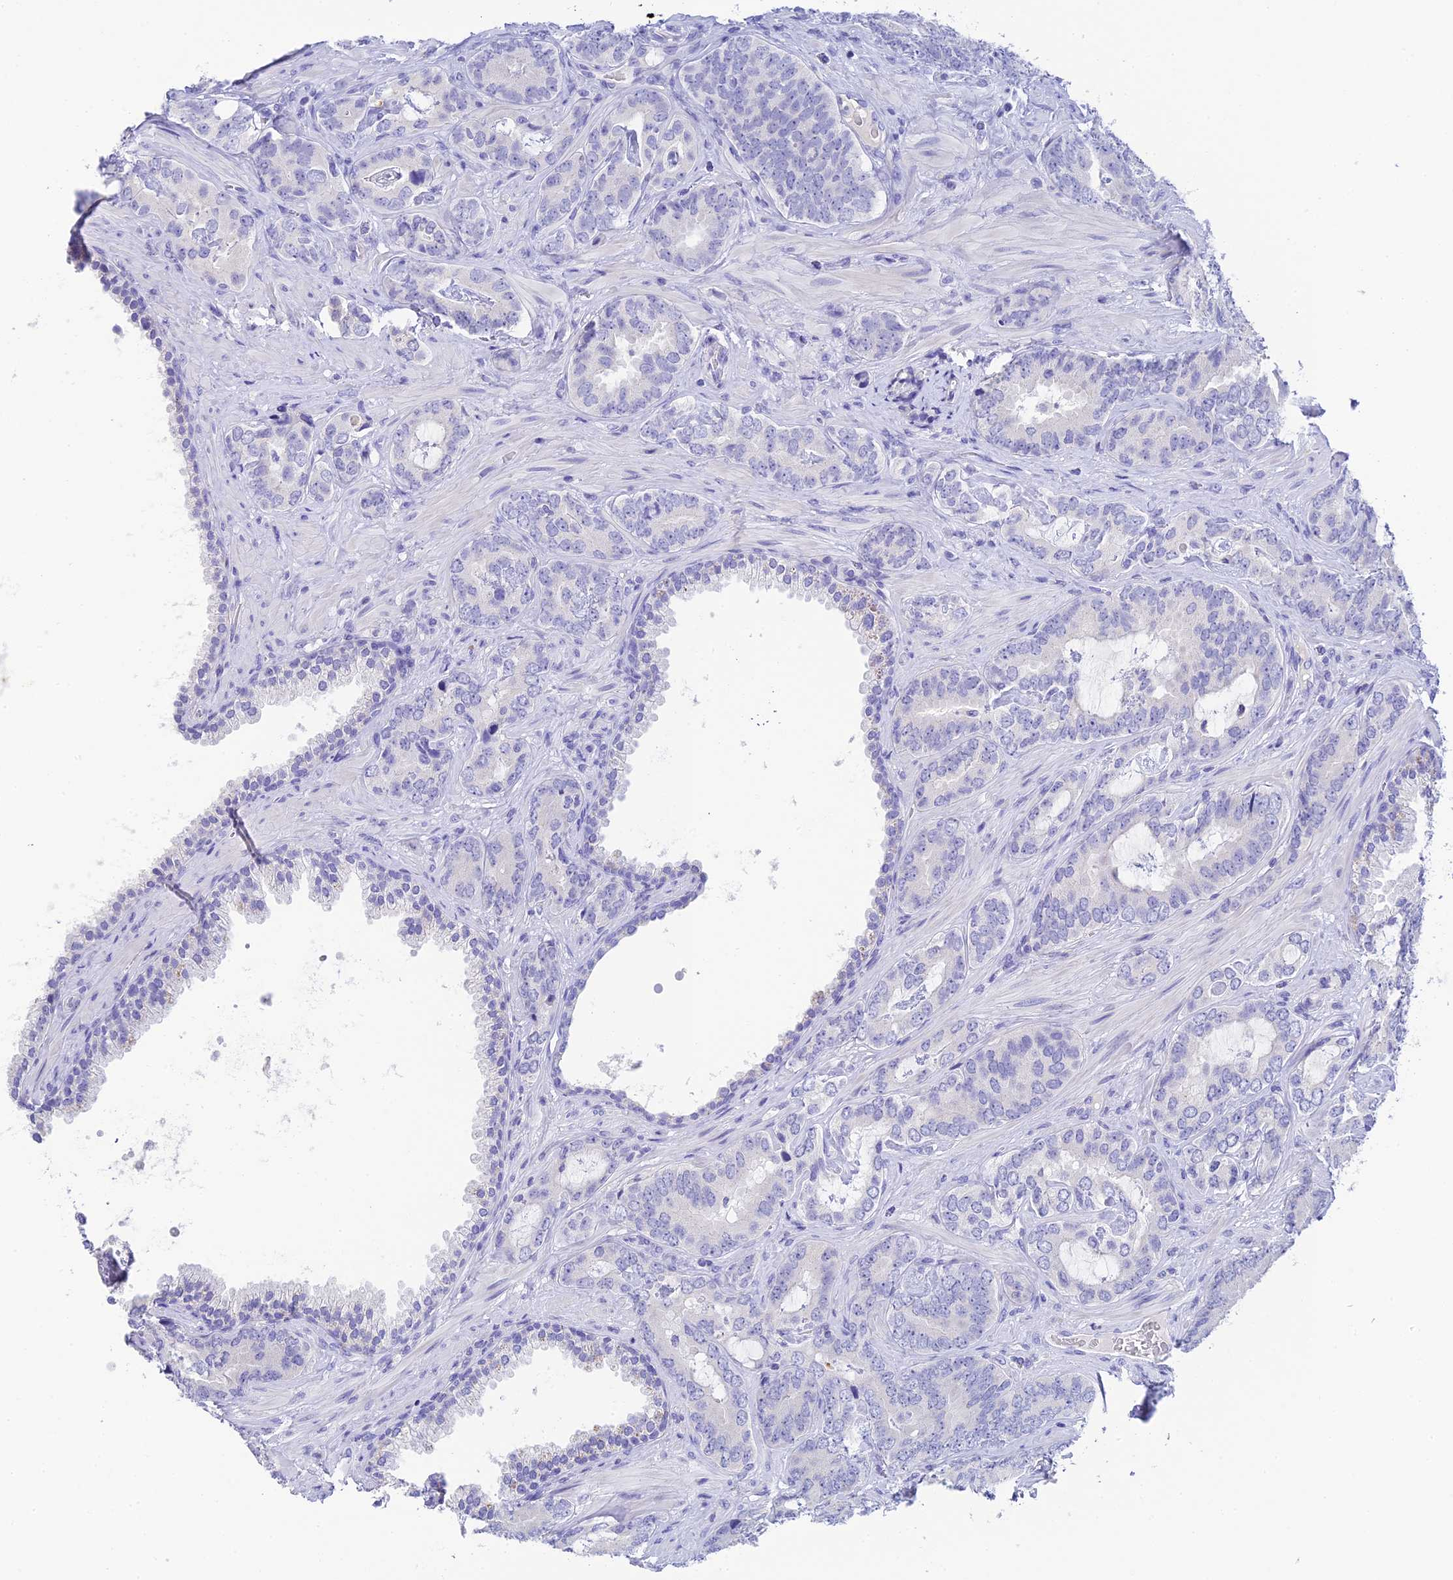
{"staining": {"intensity": "negative", "quantity": "none", "location": "none"}, "tissue": "prostate cancer", "cell_type": "Tumor cells", "image_type": "cancer", "snomed": [{"axis": "morphology", "description": "Adenocarcinoma, High grade"}, {"axis": "topography", "description": "Prostate"}], "caption": "An immunohistochemistry micrograph of prostate cancer (high-grade adenocarcinoma) is shown. There is no staining in tumor cells of prostate cancer (high-grade adenocarcinoma).", "gene": "C12orf29", "patient": {"sex": "male", "age": 71}}